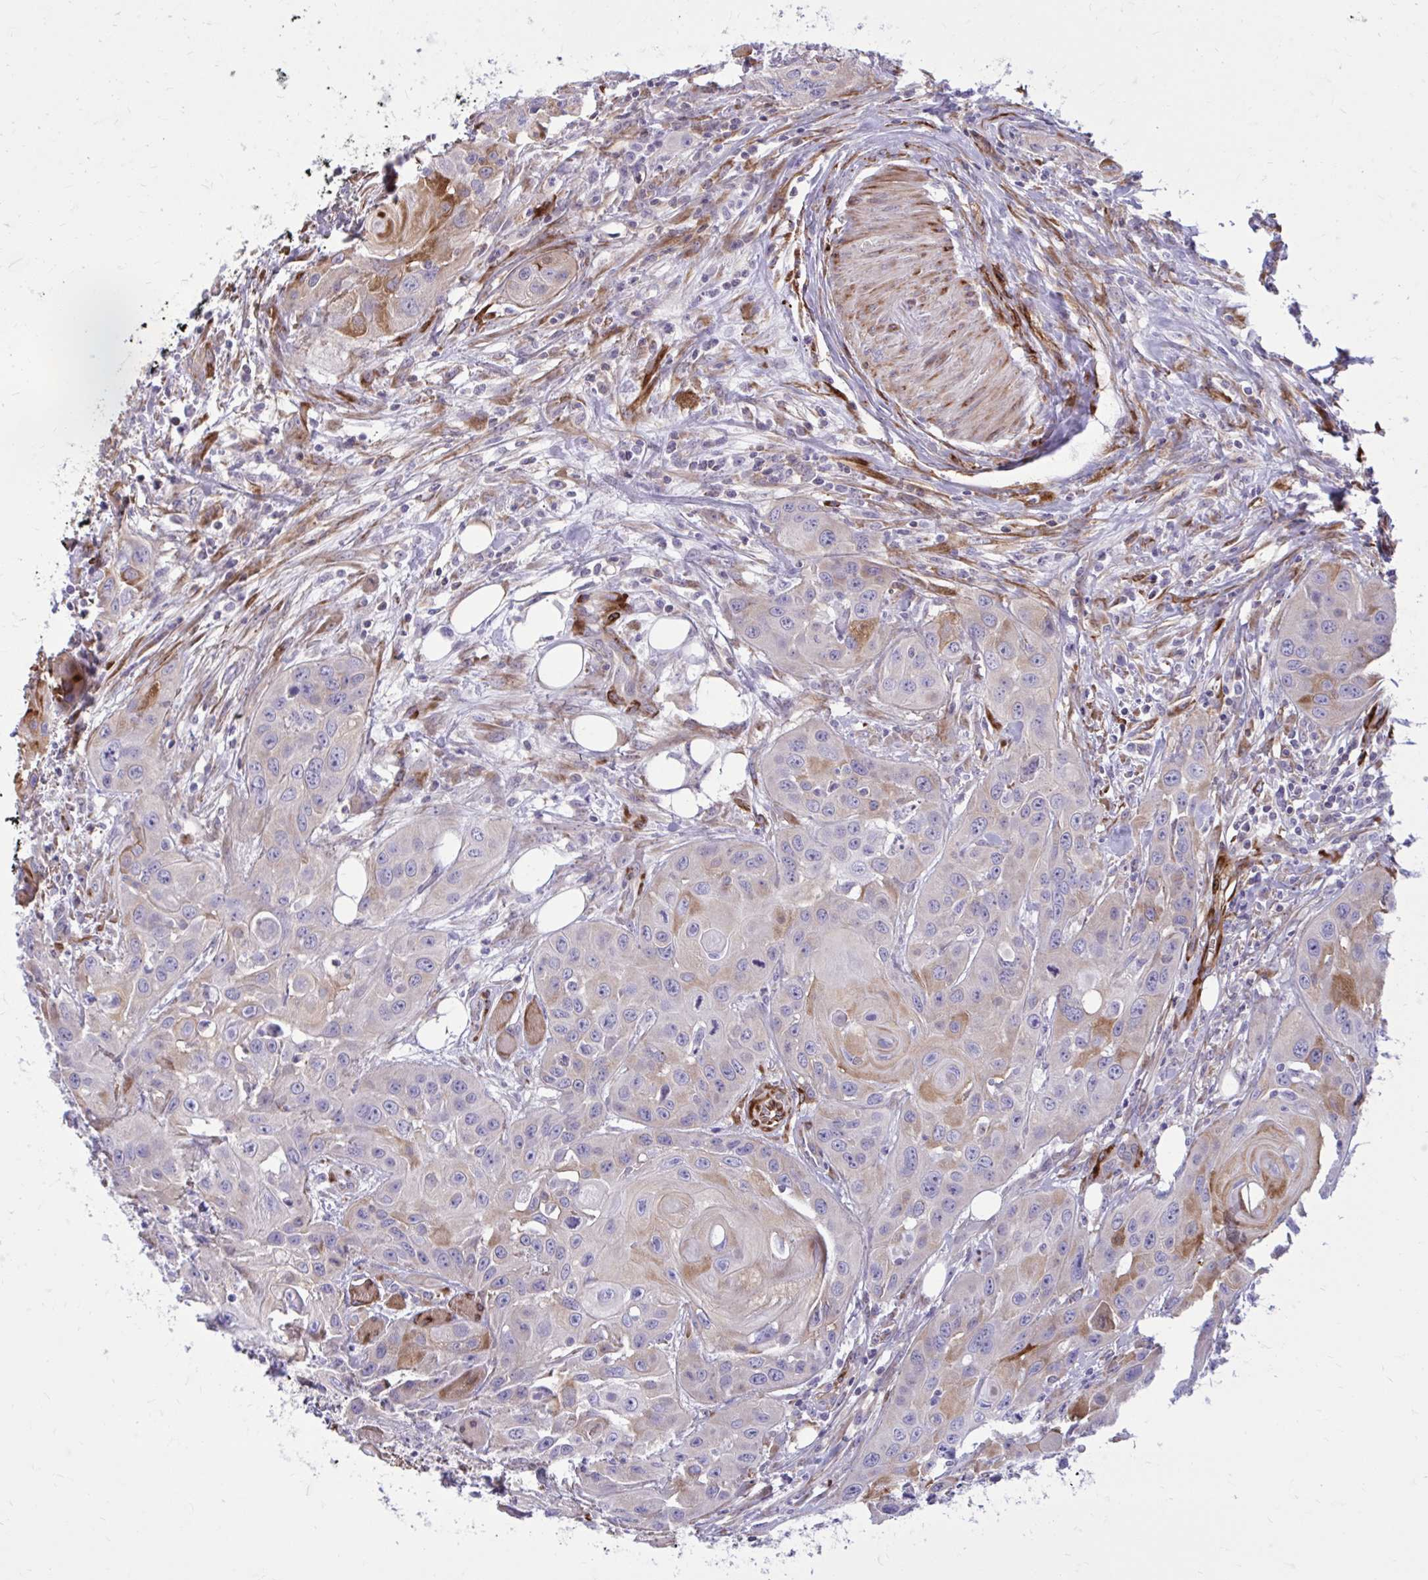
{"staining": {"intensity": "moderate", "quantity": "<25%", "location": "cytoplasmic/membranous"}, "tissue": "head and neck cancer", "cell_type": "Tumor cells", "image_type": "cancer", "snomed": [{"axis": "morphology", "description": "Squamous cell carcinoma, NOS"}, {"axis": "topography", "description": "Oral tissue"}, {"axis": "topography", "description": "Head-Neck"}], "caption": "Head and neck cancer (squamous cell carcinoma) stained with IHC shows moderate cytoplasmic/membranous positivity in approximately <25% of tumor cells.", "gene": "BEND5", "patient": {"sex": "male", "age": 58}}